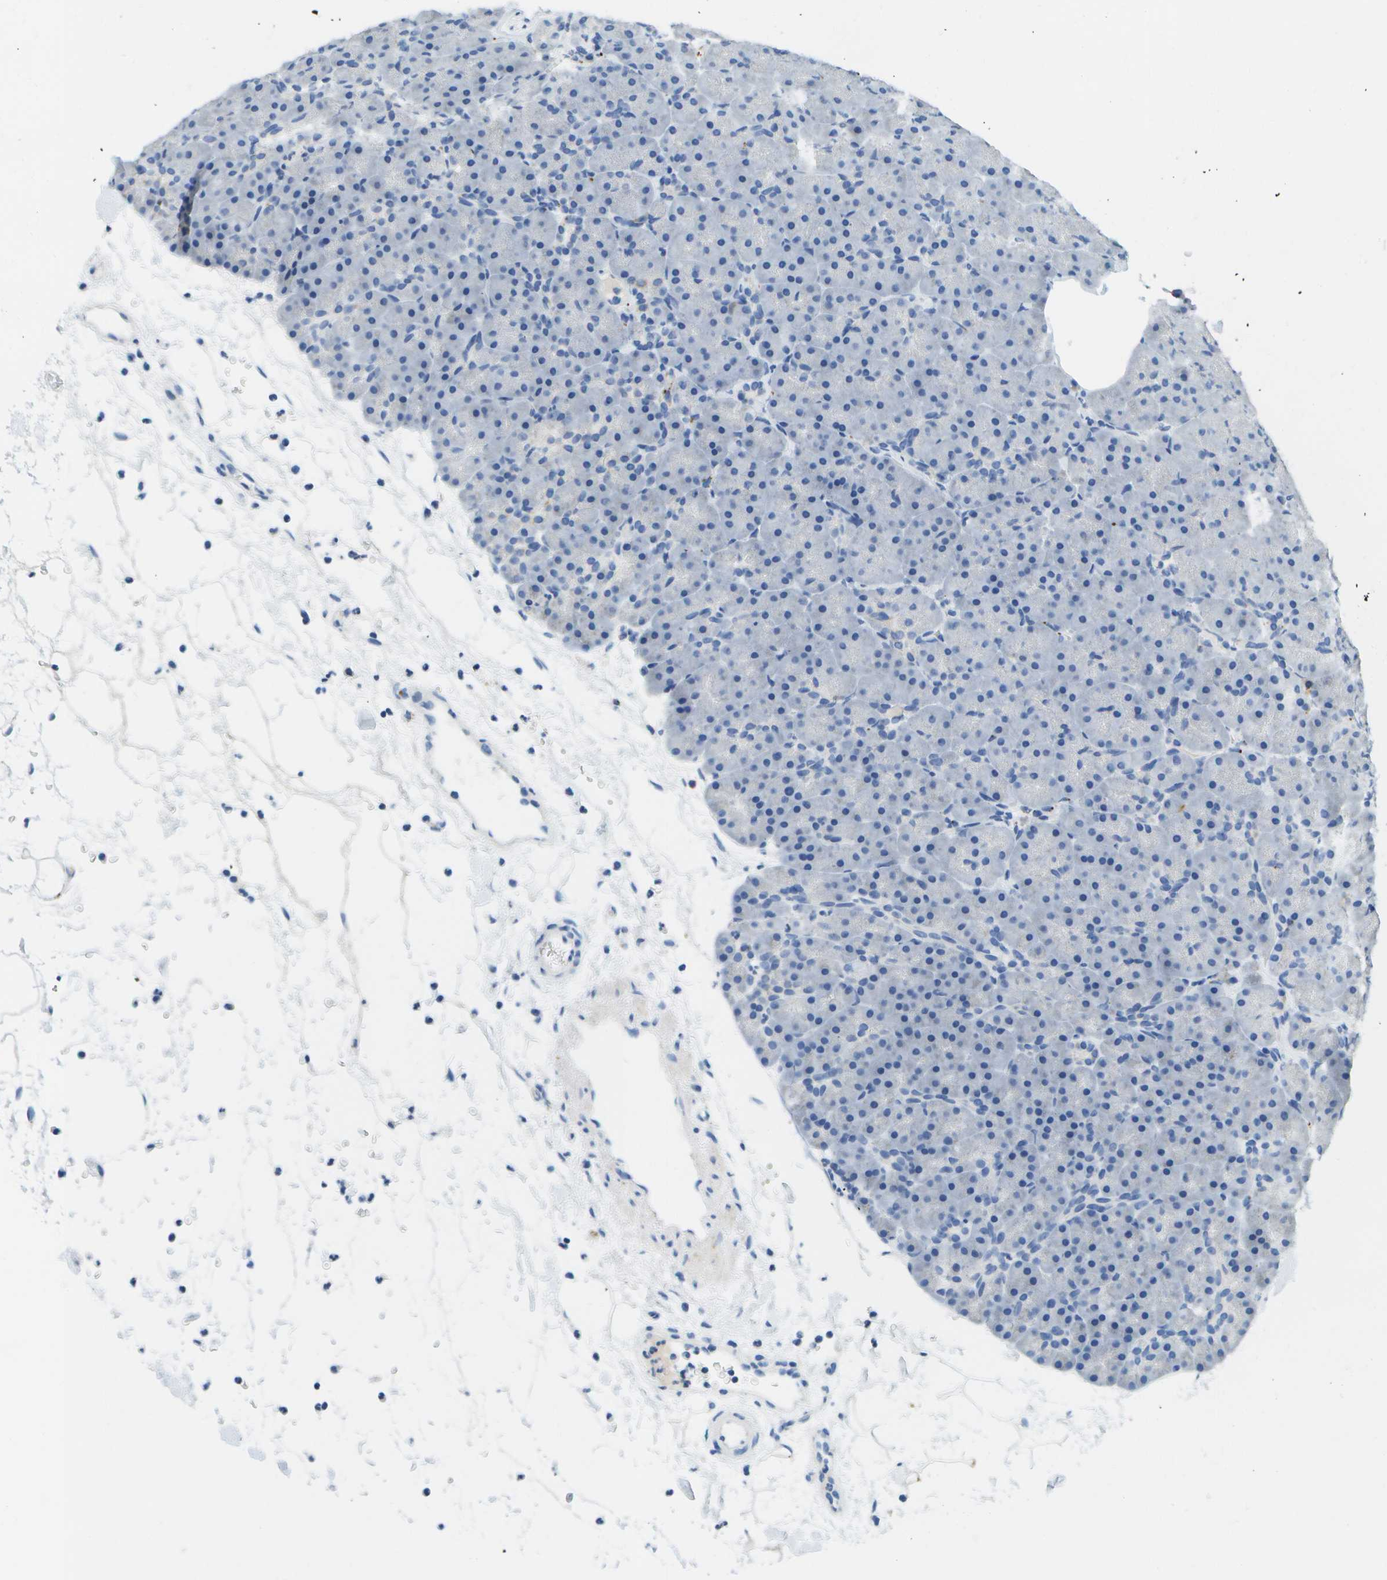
{"staining": {"intensity": "negative", "quantity": "none", "location": "none"}, "tissue": "pancreas", "cell_type": "Exocrine glandular cells", "image_type": "normal", "snomed": [{"axis": "morphology", "description": "Normal tissue, NOS"}, {"axis": "topography", "description": "Pancreas"}], "caption": "DAB (3,3'-diaminobenzidine) immunohistochemical staining of benign pancreas exhibits no significant expression in exocrine glandular cells.", "gene": "MS4A1", "patient": {"sex": "male", "age": 66}}